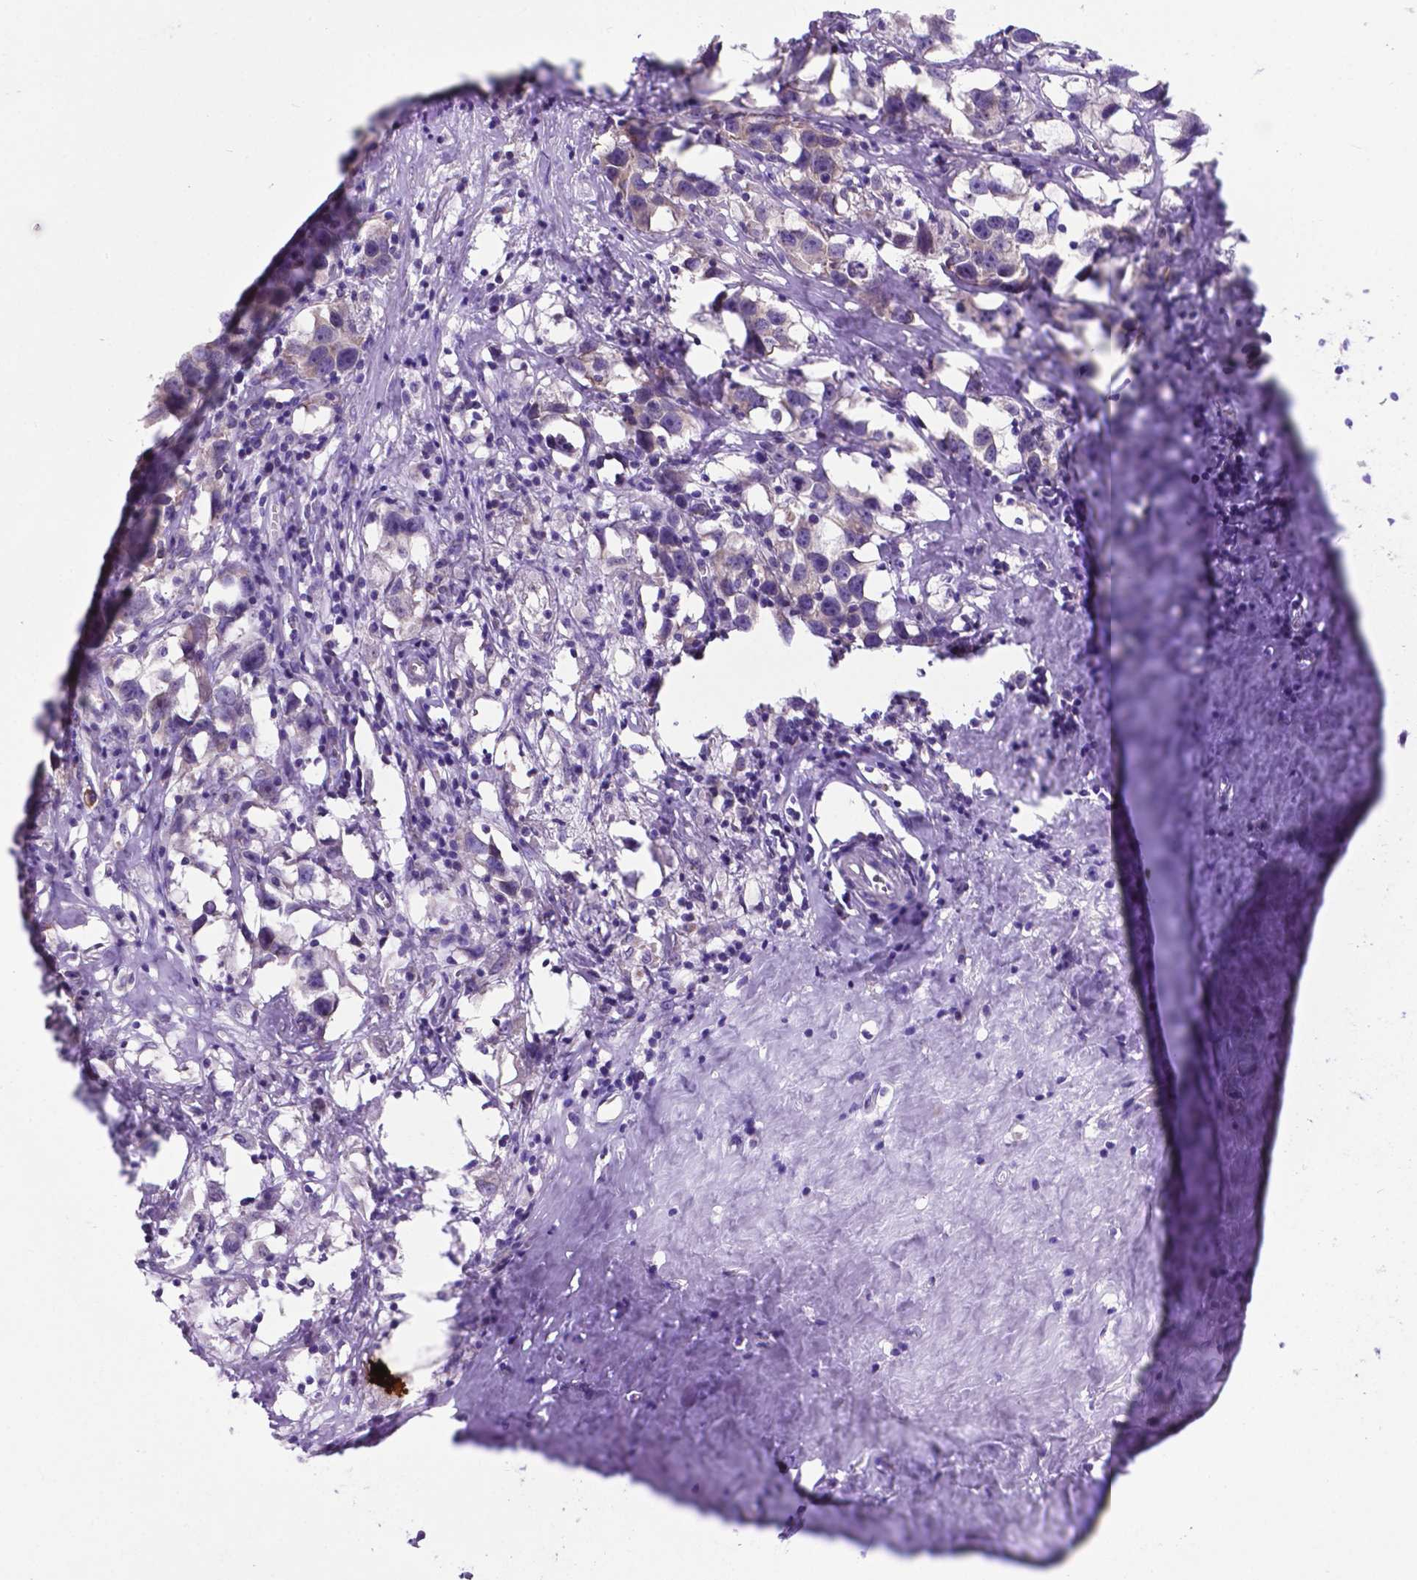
{"staining": {"intensity": "weak", "quantity": ">75%", "location": "cytoplasmic/membranous"}, "tissue": "testis cancer", "cell_type": "Tumor cells", "image_type": "cancer", "snomed": [{"axis": "morphology", "description": "Seminoma, NOS"}, {"axis": "topography", "description": "Testis"}], "caption": "This photomicrograph exhibits immunohistochemistry (IHC) staining of human testis cancer (seminoma), with low weak cytoplasmic/membranous expression in about >75% of tumor cells.", "gene": "RPL6", "patient": {"sex": "male", "age": 49}}